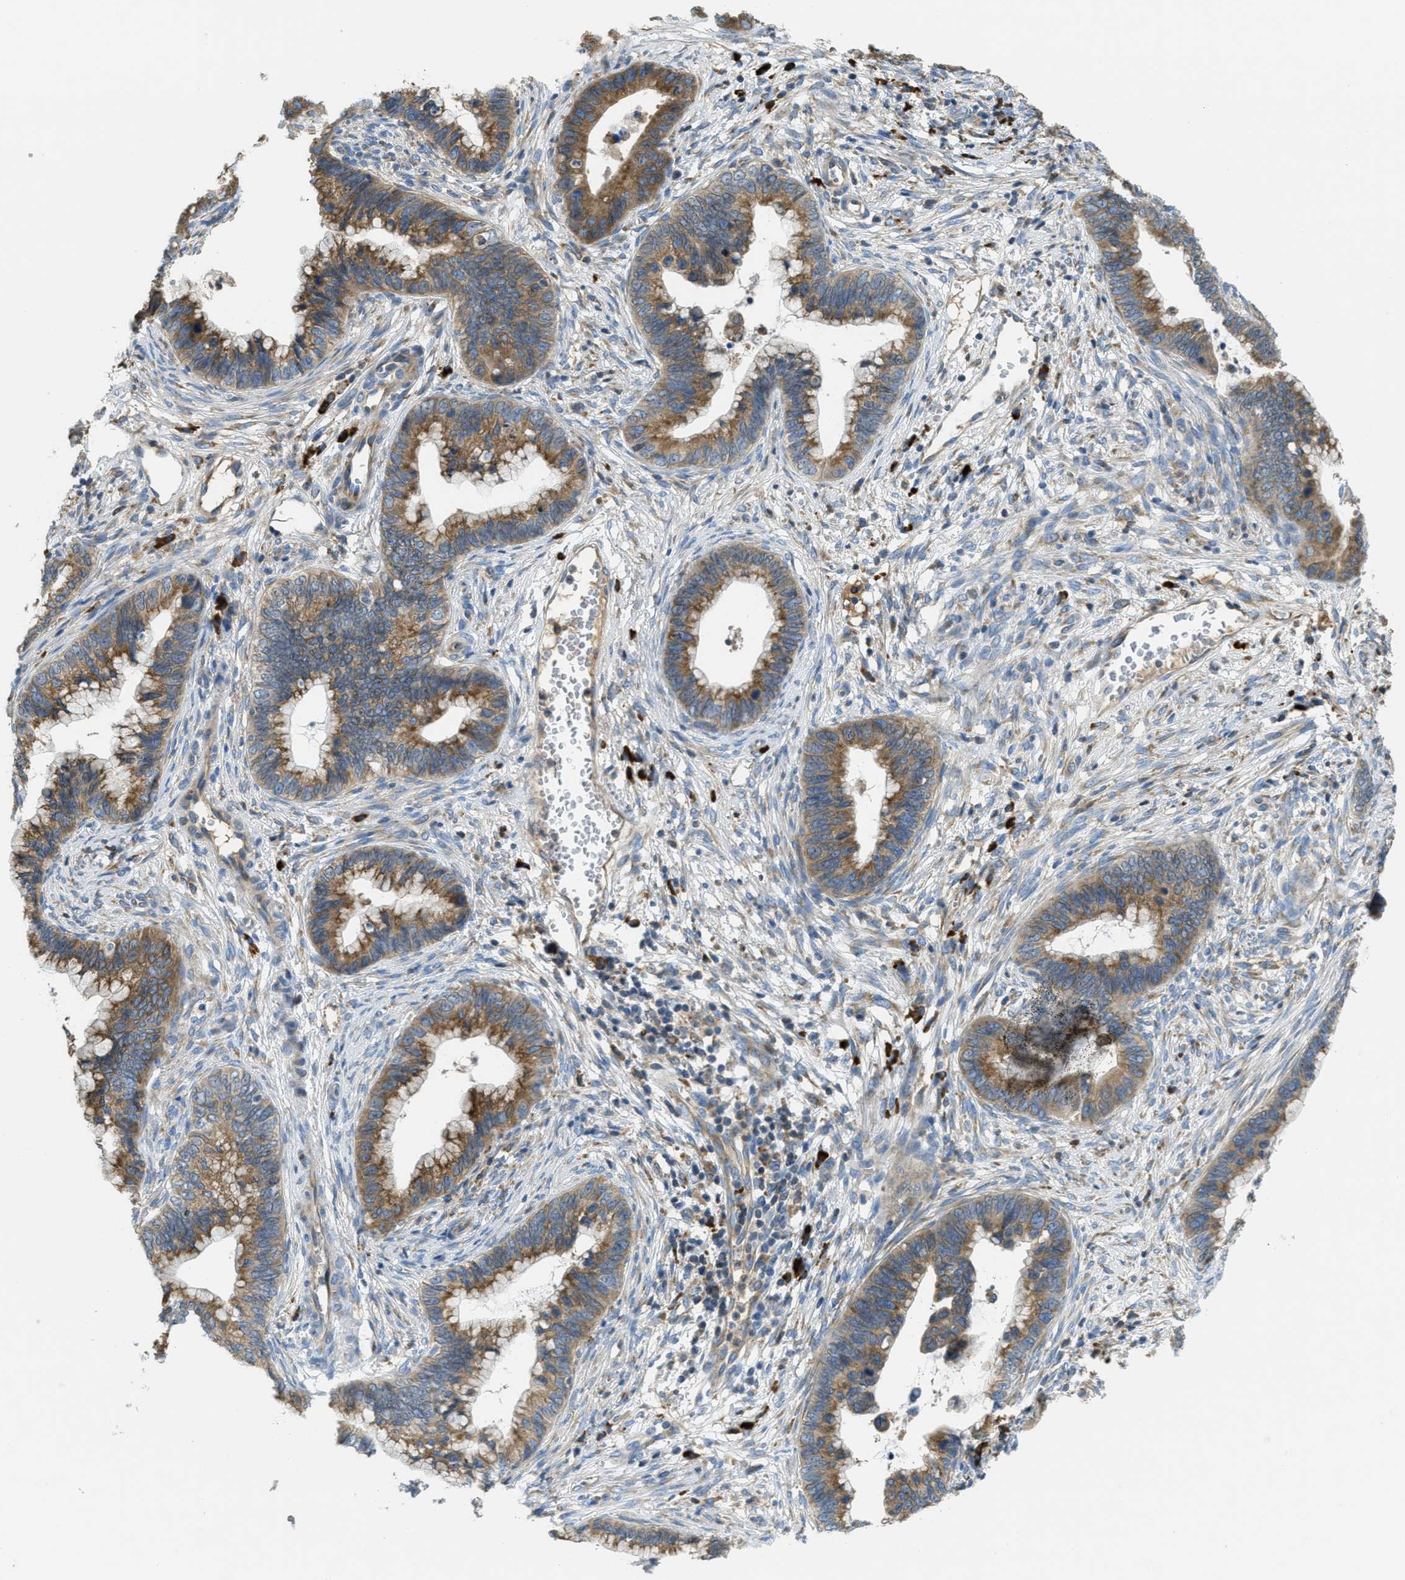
{"staining": {"intensity": "moderate", "quantity": ">75%", "location": "cytoplasmic/membranous"}, "tissue": "cervical cancer", "cell_type": "Tumor cells", "image_type": "cancer", "snomed": [{"axis": "morphology", "description": "Adenocarcinoma, NOS"}, {"axis": "topography", "description": "Cervix"}], "caption": "Brown immunohistochemical staining in adenocarcinoma (cervical) shows moderate cytoplasmic/membranous expression in approximately >75% of tumor cells.", "gene": "SSR1", "patient": {"sex": "female", "age": 44}}